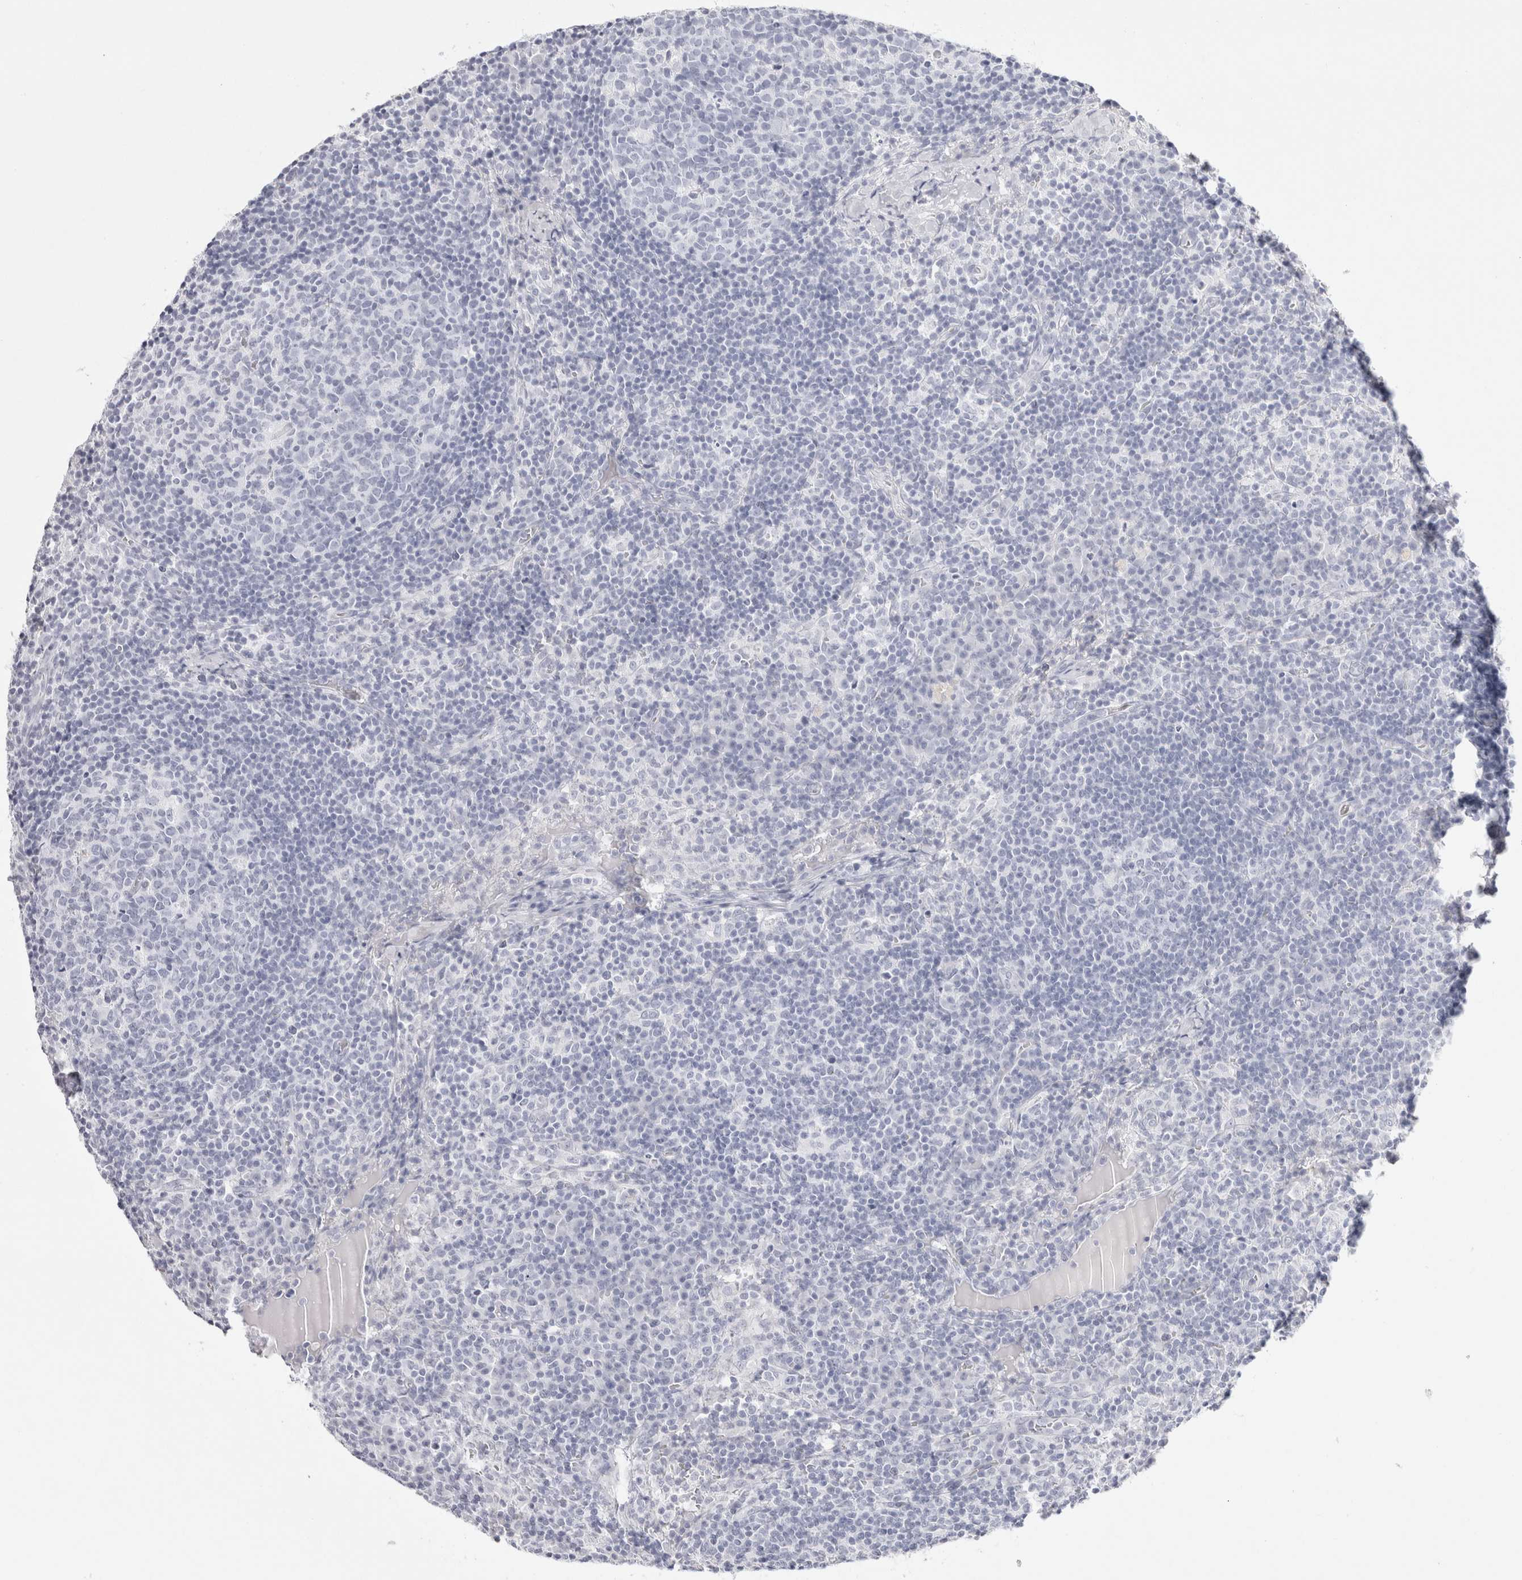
{"staining": {"intensity": "negative", "quantity": "none", "location": "none"}, "tissue": "lymph node", "cell_type": "Germinal center cells", "image_type": "normal", "snomed": [{"axis": "morphology", "description": "Normal tissue, NOS"}, {"axis": "morphology", "description": "Inflammation, NOS"}, {"axis": "topography", "description": "Lymph node"}], "caption": "Protein analysis of unremarkable lymph node shows no significant positivity in germinal center cells.", "gene": "GARIN1A", "patient": {"sex": "male", "age": 55}}